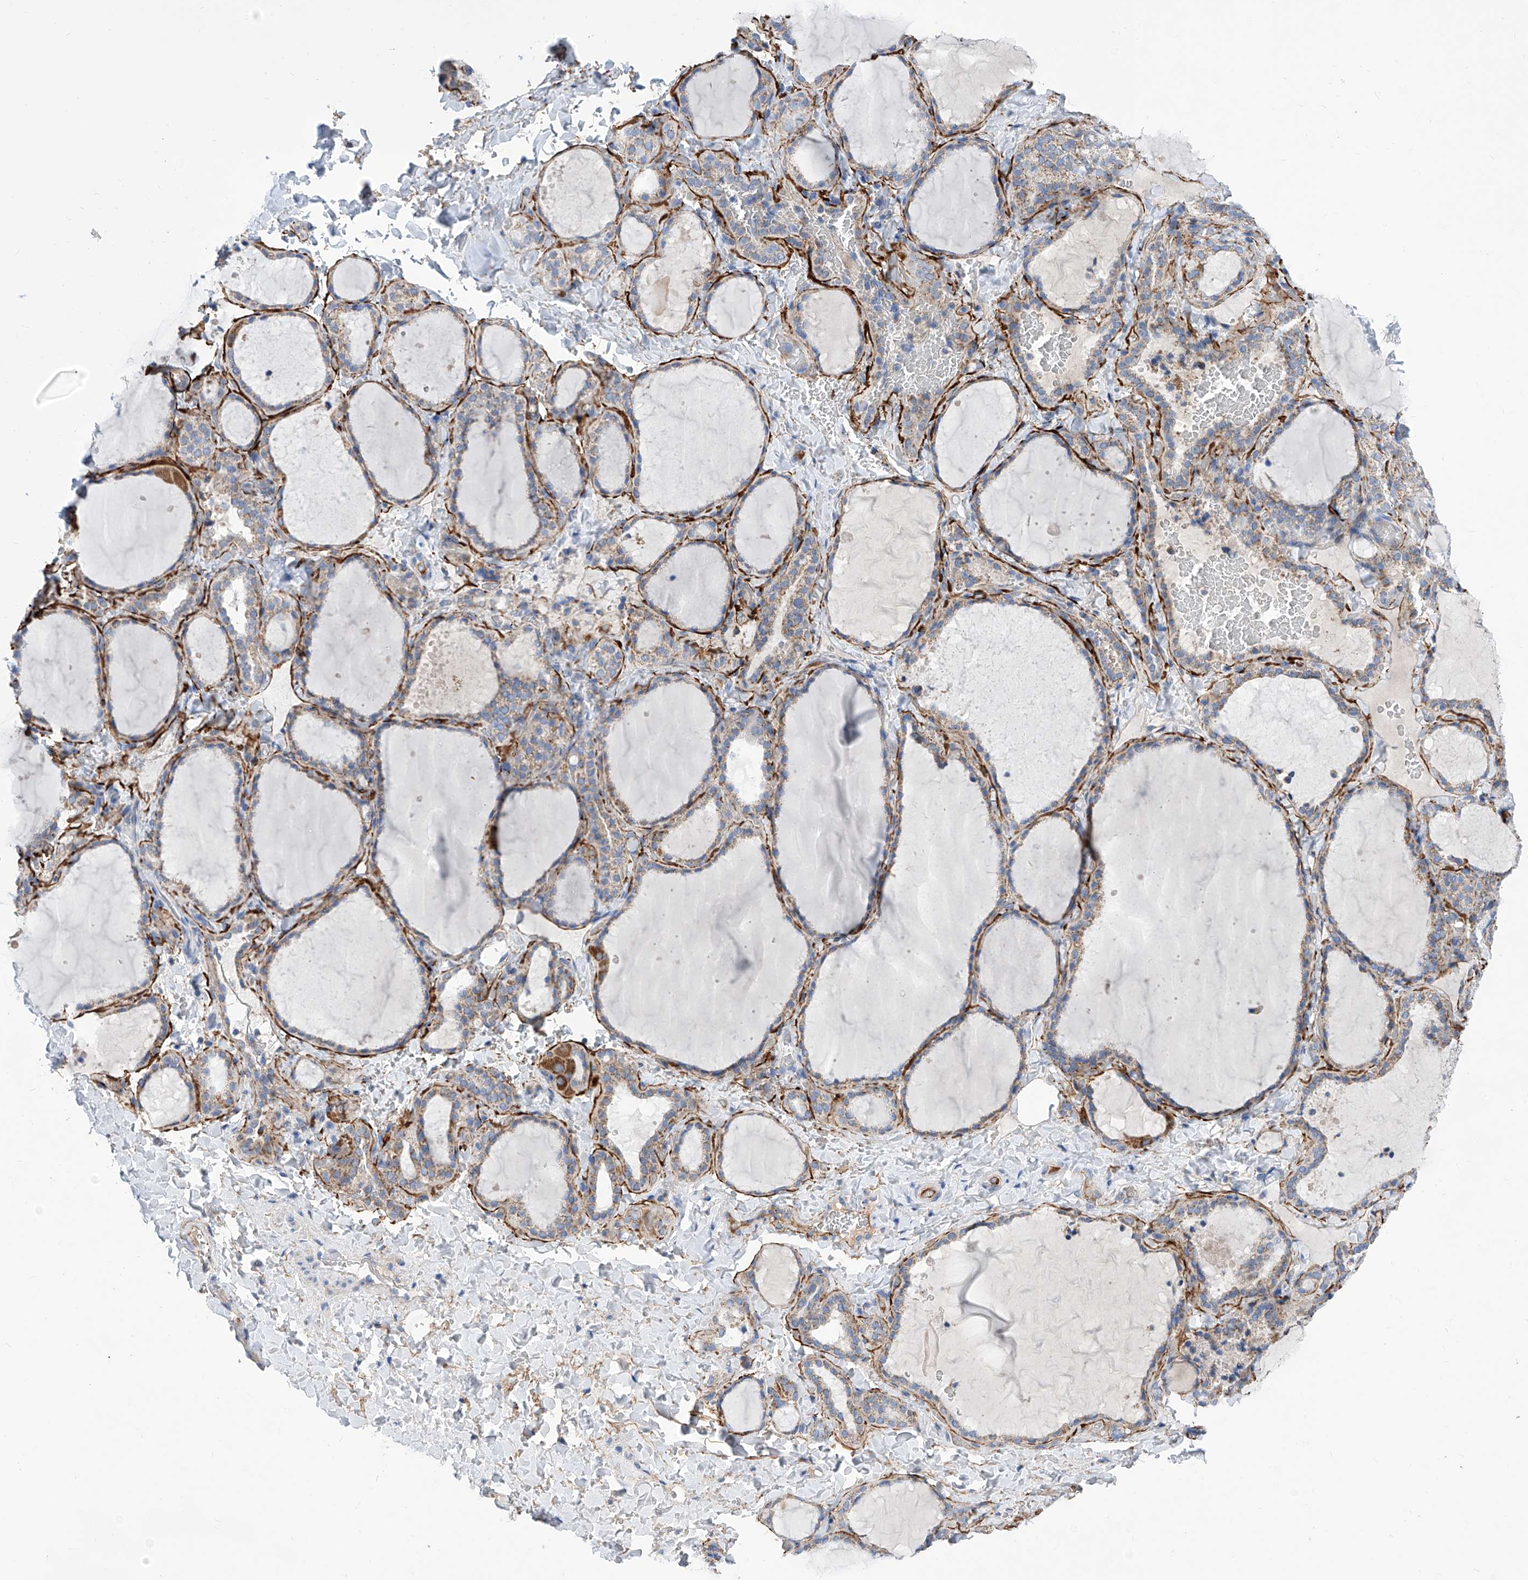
{"staining": {"intensity": "weak", "quantity": "25%-75%", "location": "cytoplasmic/membranous"}, "tissue": "thyroid gland", "cell_type": "Glandular cells", "image_type": "normal", "snomed": [{"axis": "morphology", "description": "Normal tissue, NOS"}, {"axis": "topography", "description": "Thyroid gland"}], "caption": "Protein staining of benign thyroid gland demonstrates weak cytoplasmic/membranous staining in about 25%-75% of glandular cells. Using DAB (3,3'-diaminobenzidine) (brown) and hematoxylin (blue) stains, captured at high magnification using brightfield microscopy.", "gene": "SRBD1", "patient": {"sex": "female", "age": 22}}